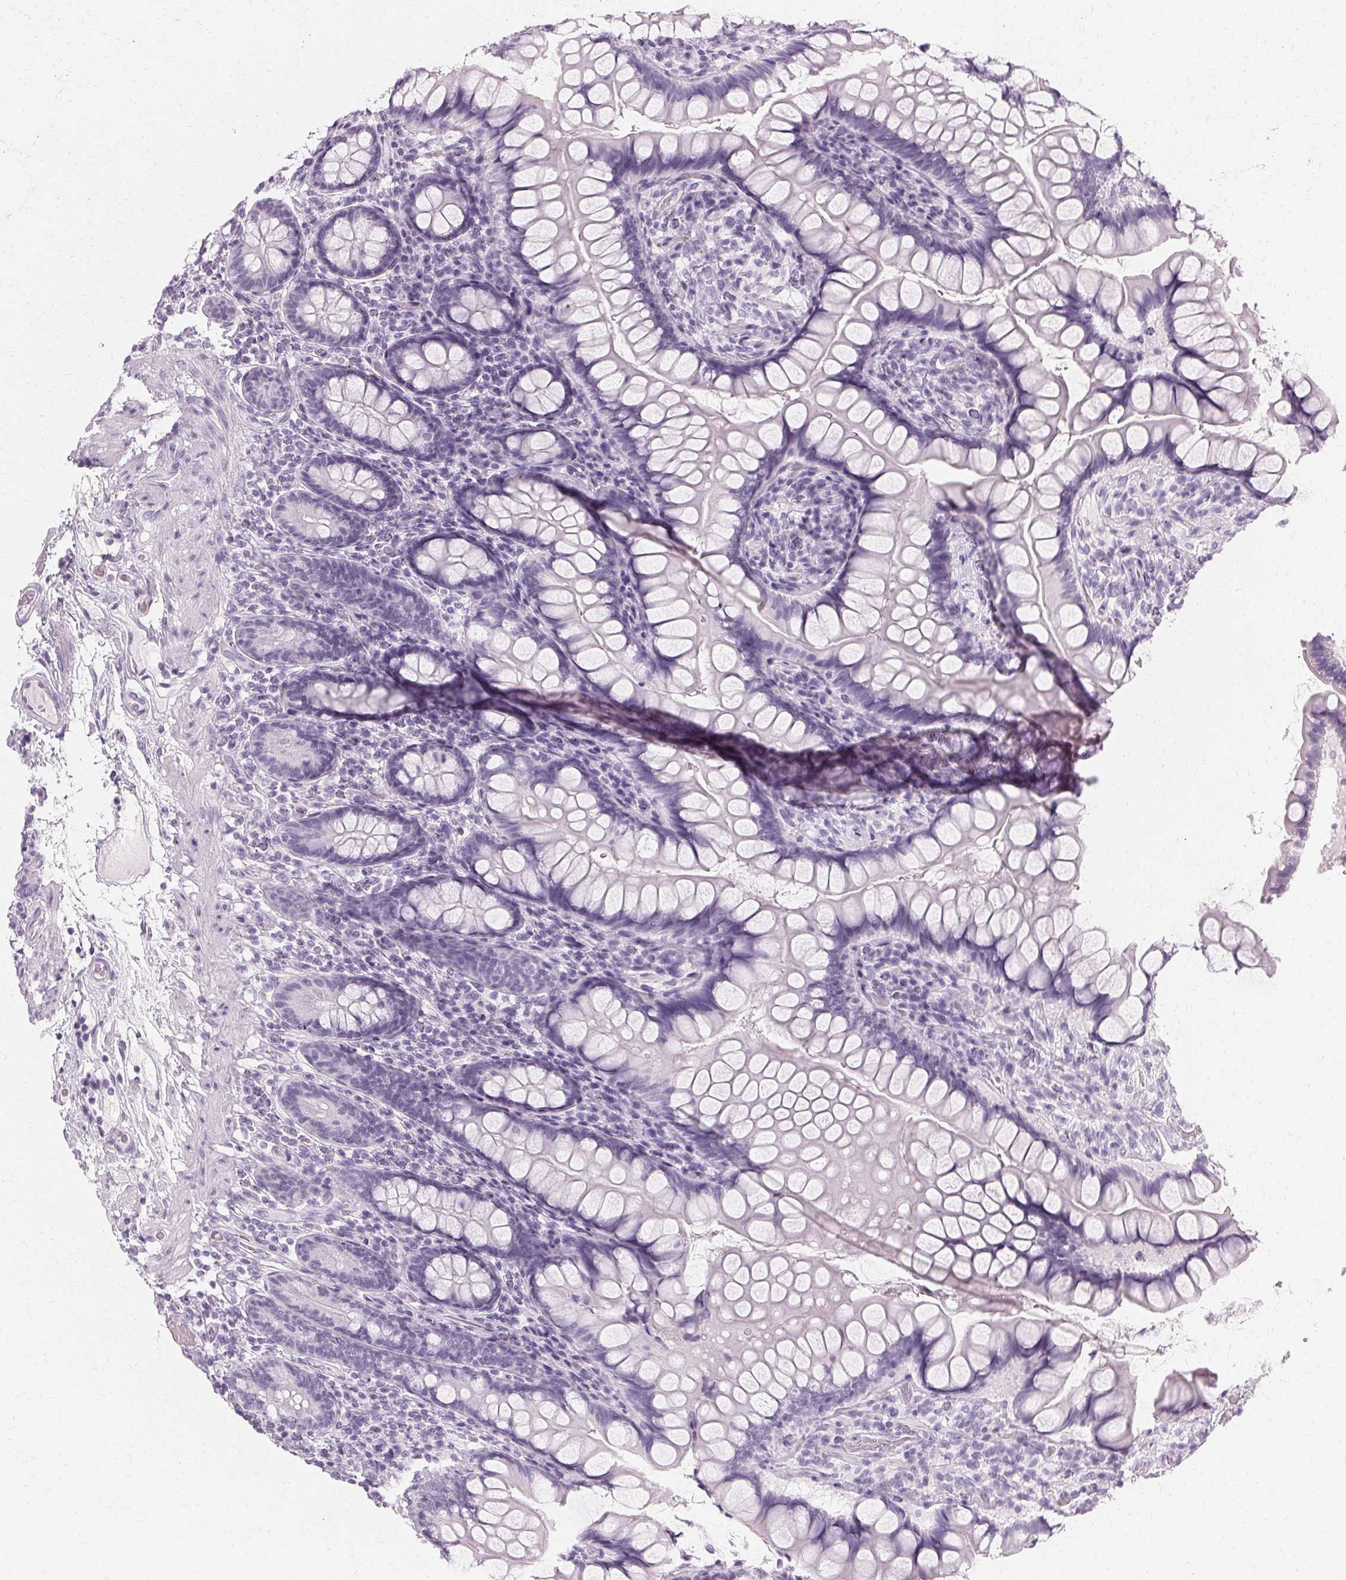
{"staining": {"intensity": "negative", "quantity": "none", "location": "none"}, "tissue": "small intestine", "cell_type": "Glandular cells", "image_type": "normal", "snomed": [{"axis": "morphology", "description": "Normal tissue, NOS"}, {"axis": "topography", "description": "Small intestine"}], "caption": "IHC micrograph of unremarkable human small intestine stained for a protein (brown), which demonstrates no expression in glandular cells.", "gene": "KRT6A", "patient": {"sex": "male", "age": 70}}